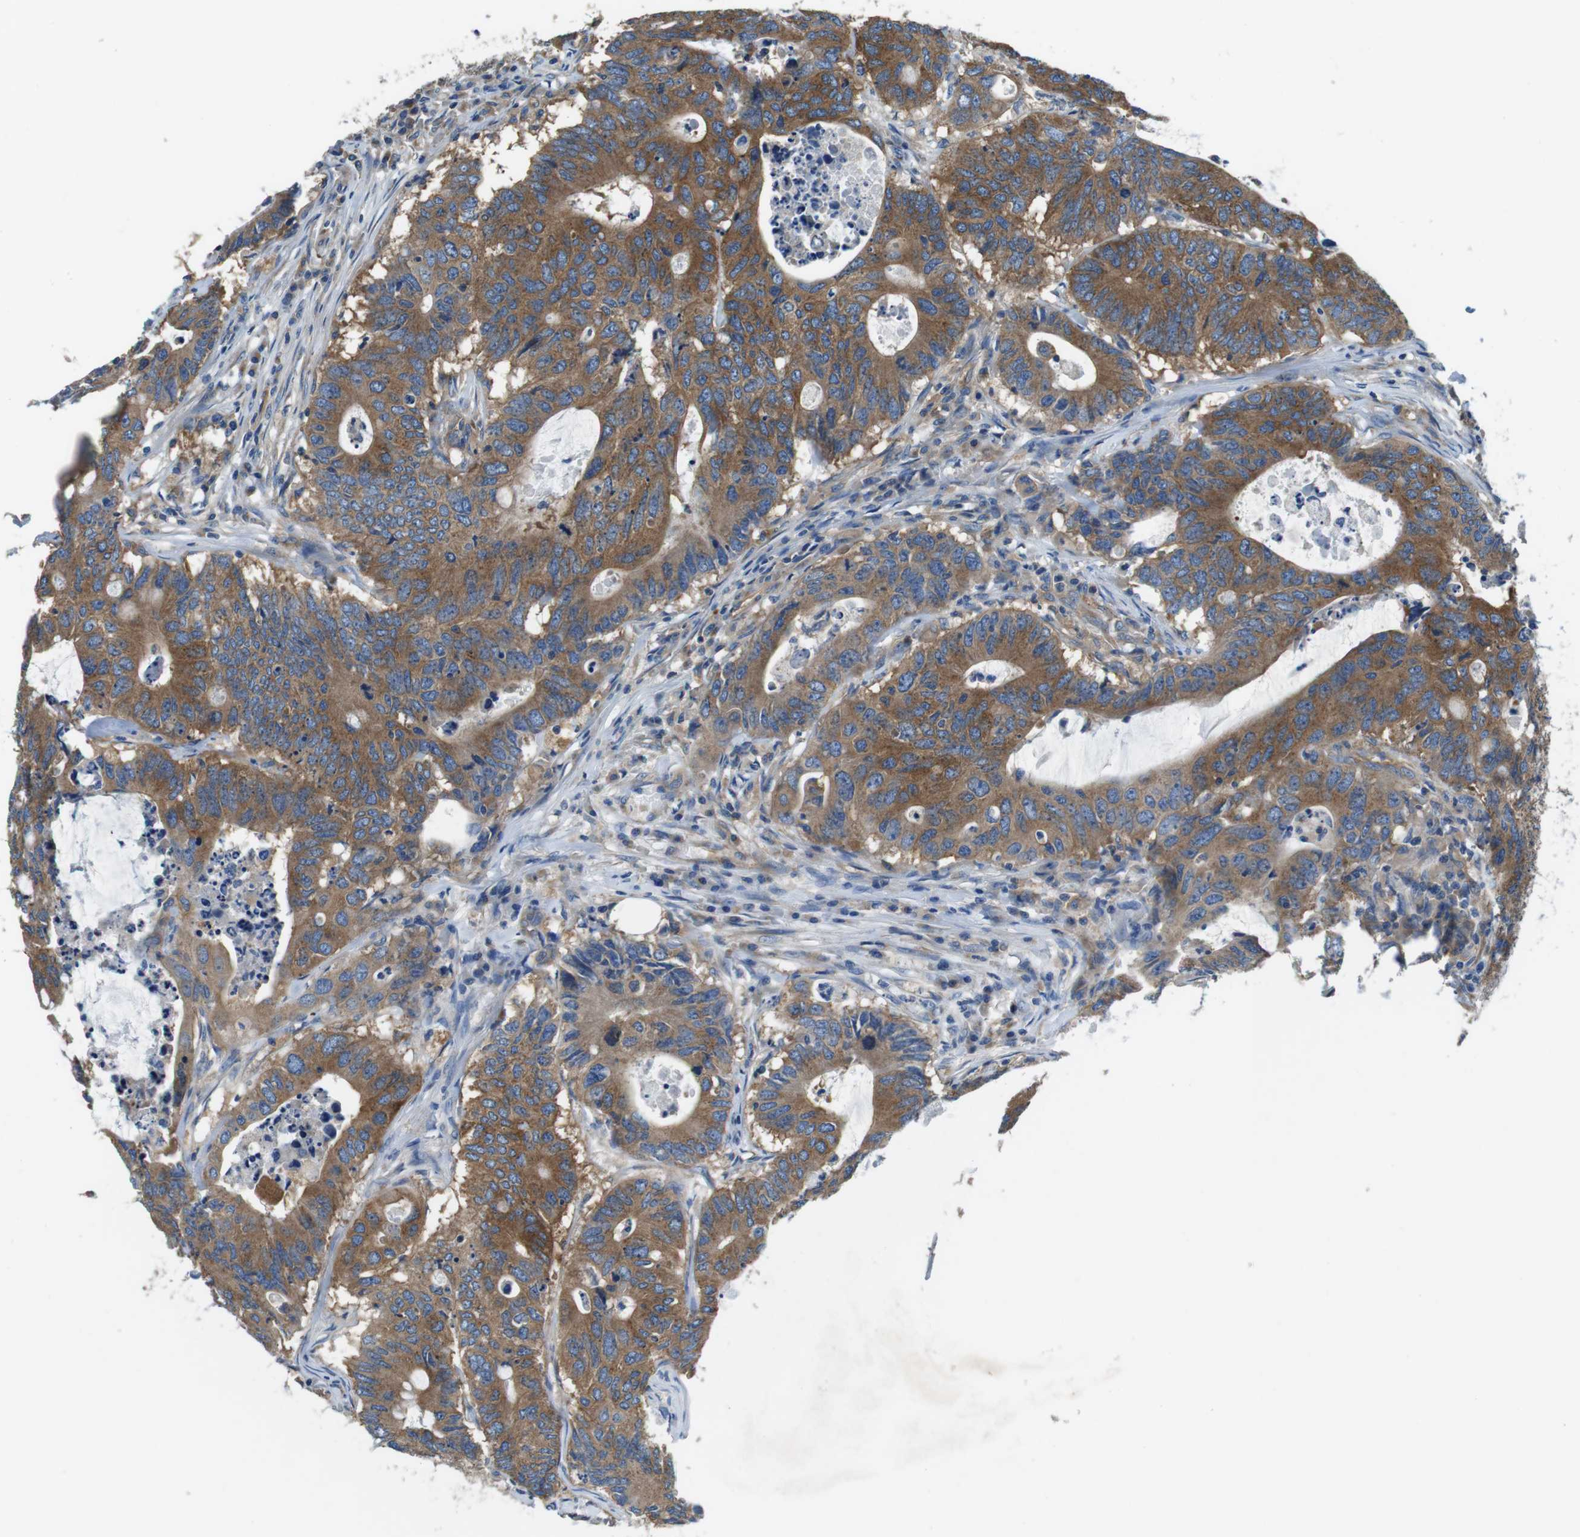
{"staining": {"intensity": "moderate", "quantity": ">75%", "location": "cytoplasmic/membranous"}, "tissue": "colorectal cancer", "cell_type": "Tumor cells", "image_type": "cancer", "snomed": [{"axis": "morphology", "description": "Adenocarcinoma, NOS"}, {"axis": "topography", "description": "Colon"}], "caption": "Immunohistochemical staining of human colorectal cancer (adenocarcinoma) shows medium levels of moderate cytoplasmic/membranous protein positivity in approximately >75% of tumor cells.", "gene": "DENND4C", "patient": {"sex": "male", "age": 71}}